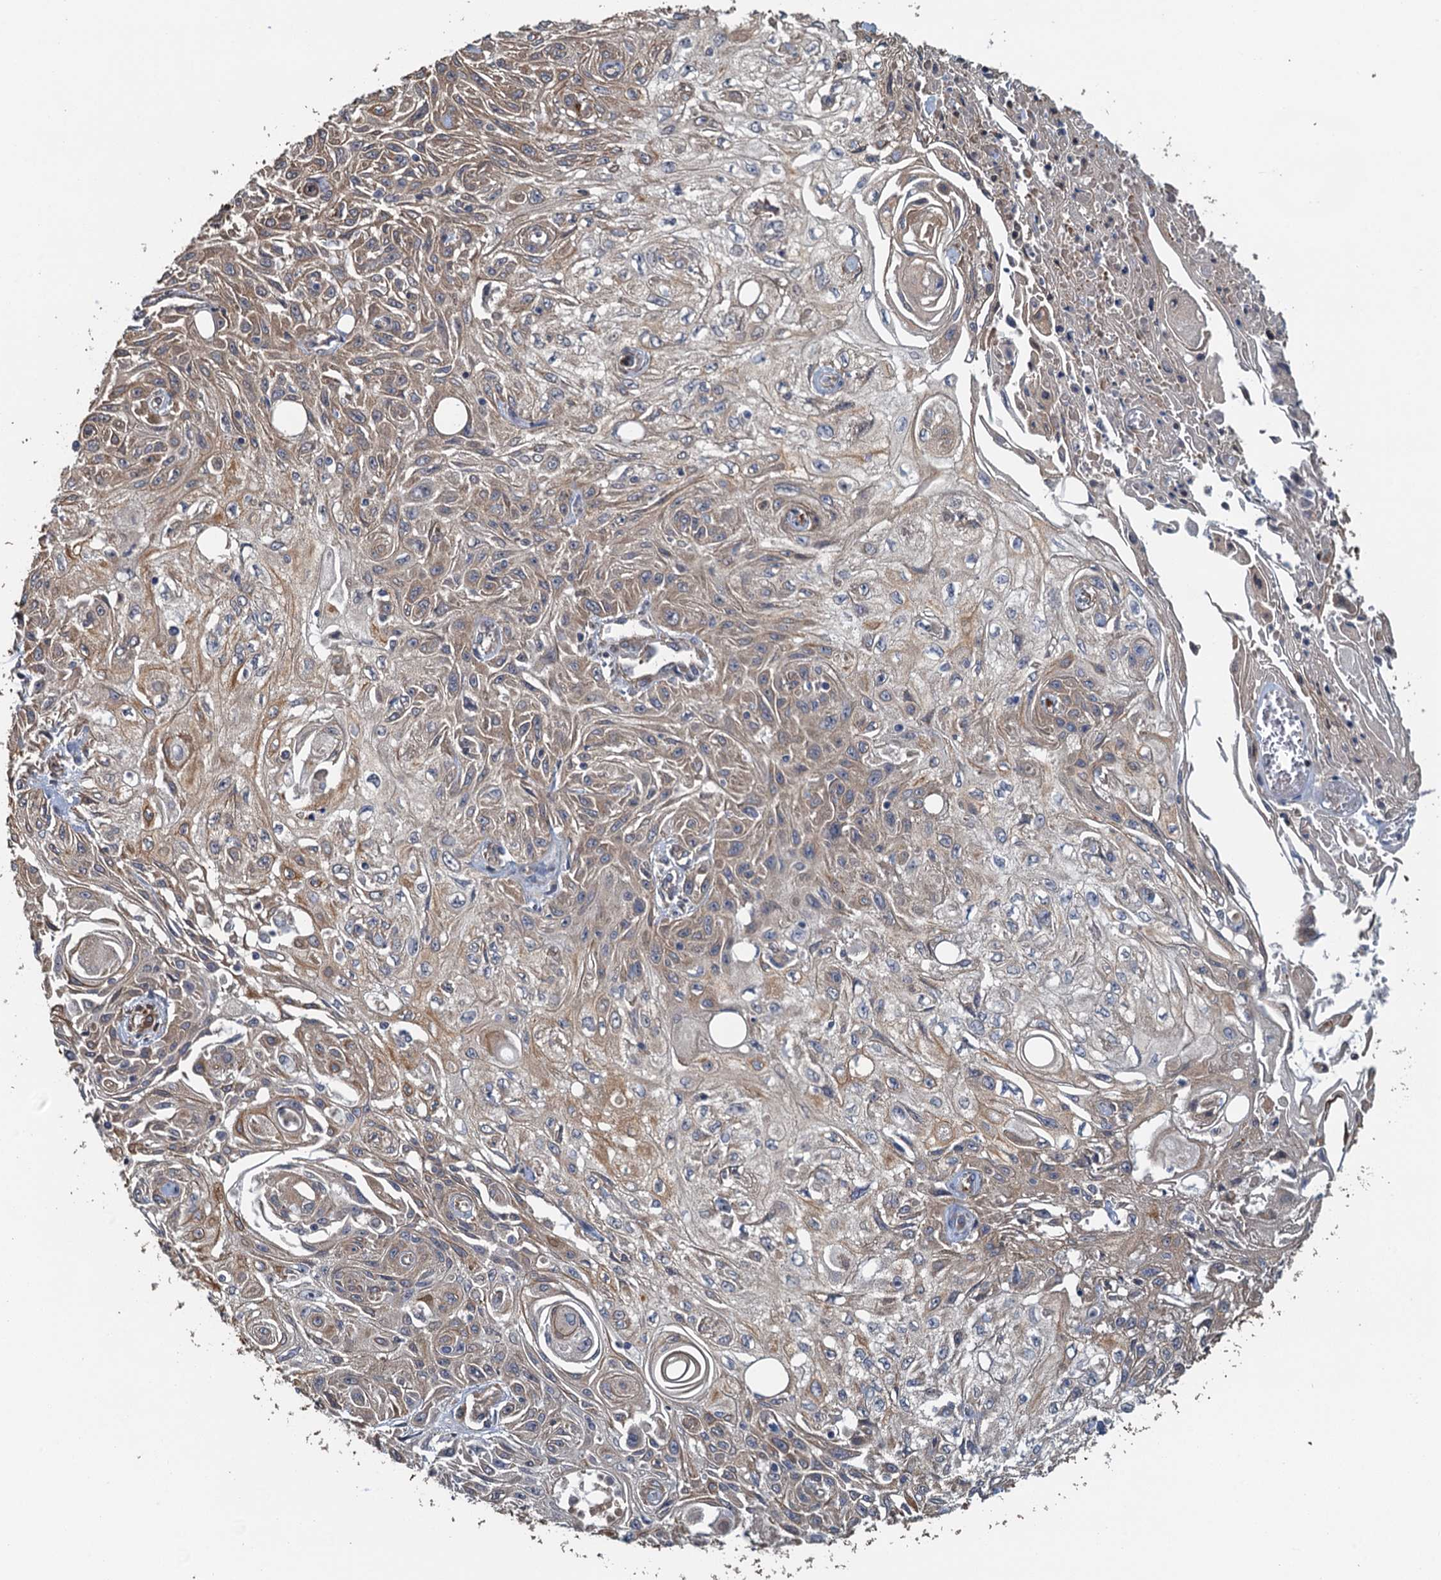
{"staining": {"intensity": "weak", "quantity": ">75%", "location": "cytoplasmic/membranous"}, "tissue": "skin cancer", "cell_type": "Tumor cells", "image_type": "cancer", "snomed": [{"axis": "morphology", "description": "Squamous cell carcinoma, NOS"}, {"axis": "morphology", "description": "Squamous cell carcinoma, metastatic, NOS"}, {"axis": "topography", "description": "Skin"}, {"axis": "topography", "description": "Lymph node"}], "caption": "This image exhibits IHC staining of human skin cancer (metastatic squamous cell carcinoma), with low weak cytoplasmic/membranous expression in approximately >75% of tumor cells.", "gene": "MEAK7", "patient": {"sex": "male", "age": 75}}